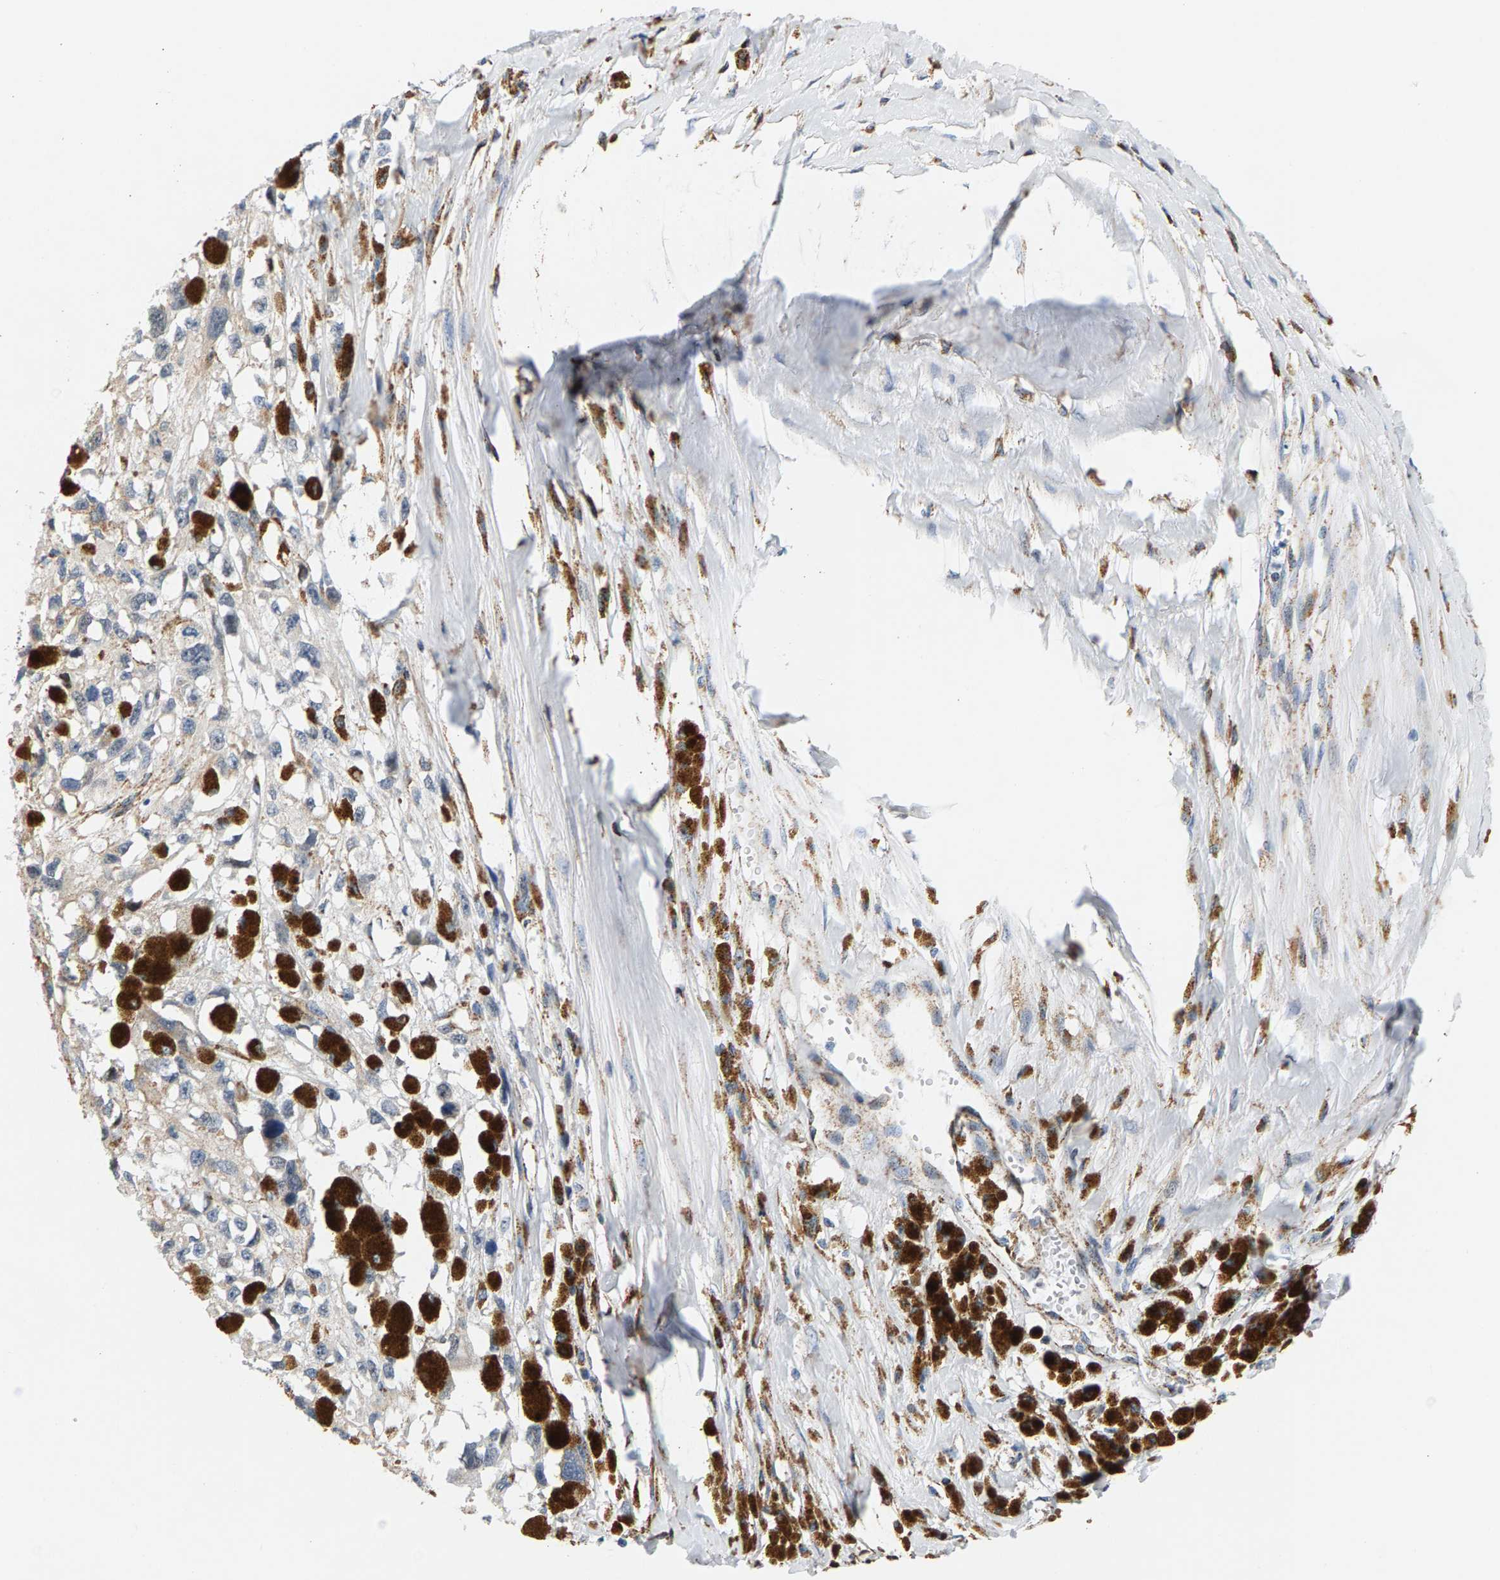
{"staining": {"intensity": "negative", "quantity": "none", "location": "none"}, "tissue": "melanoma", "cell_type": "Tumor cells", "image_type": "cancer", "snomed": [{"axis": "morphology", "description": "Malignant melanoma, Metastatic site"}, {"axis": "topography", "description": "Lymph node"}], "caption": "Immunohistochemistry image of malignant melanoma (metastatic site) stained for a protein (brown), which shows no staining in tumor cells.", "gene": "PDE1A", "patient": {"sex": "male", "age": 59}}